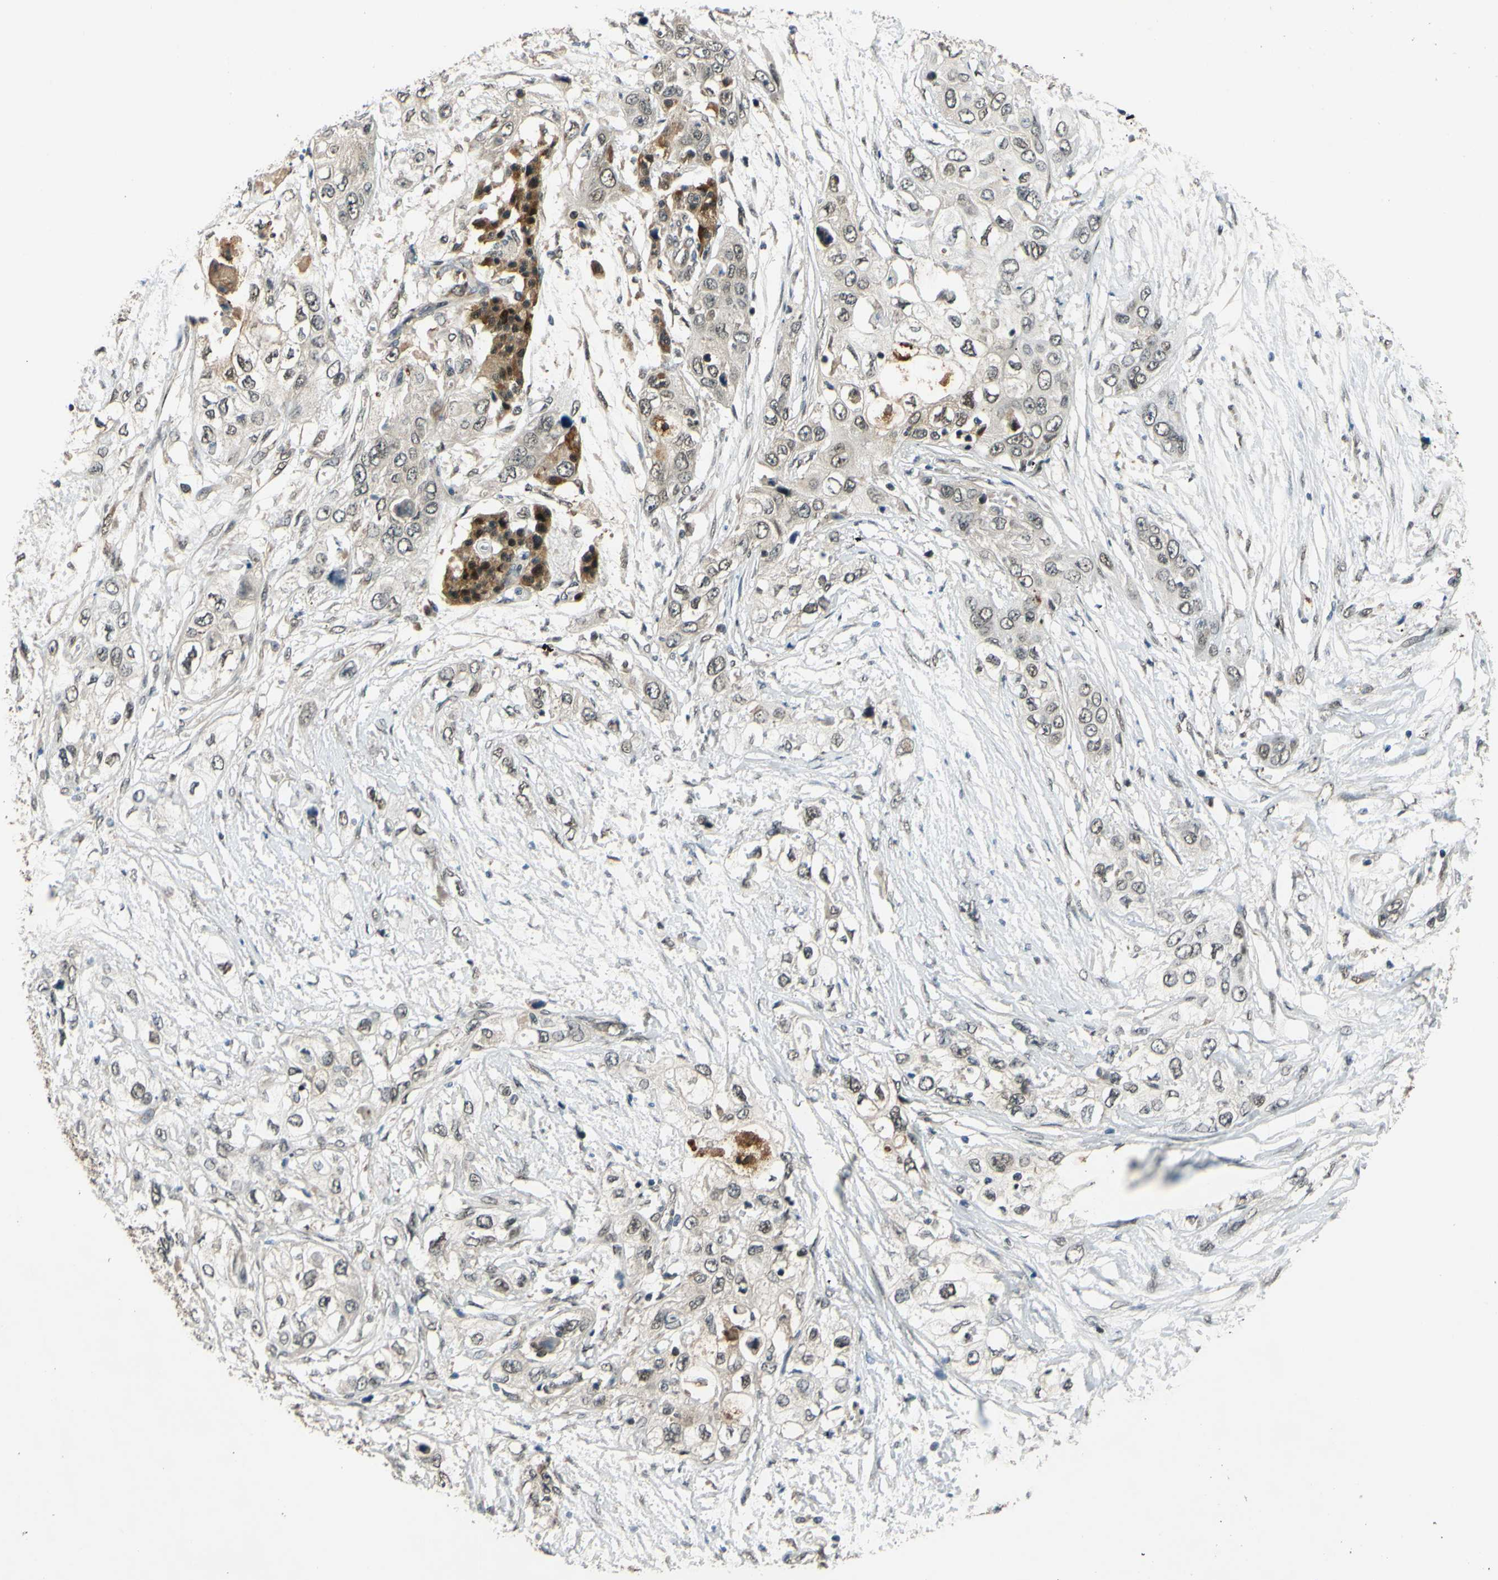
{"staining": {"intensity": "weak", "quantity": "<25%", "location": "cytoplasmic/membranous"}, "tissue": "pancreatic cancer", "cell_type": "Tumor cells", "image_type": "cancer", "snomed": [{"axis": "morphology", "description": "Adenocarcinoma, NOS"}, {"axis": "topography", "description": "Pancreas"}], "caption": "Tumor cells are negative for protein expression in human pancreatic cancer. (DAB IHC with hematoxylin counter stain).", "gene": "ABCC8", "patient": {"sex": "female", "age": 70}}